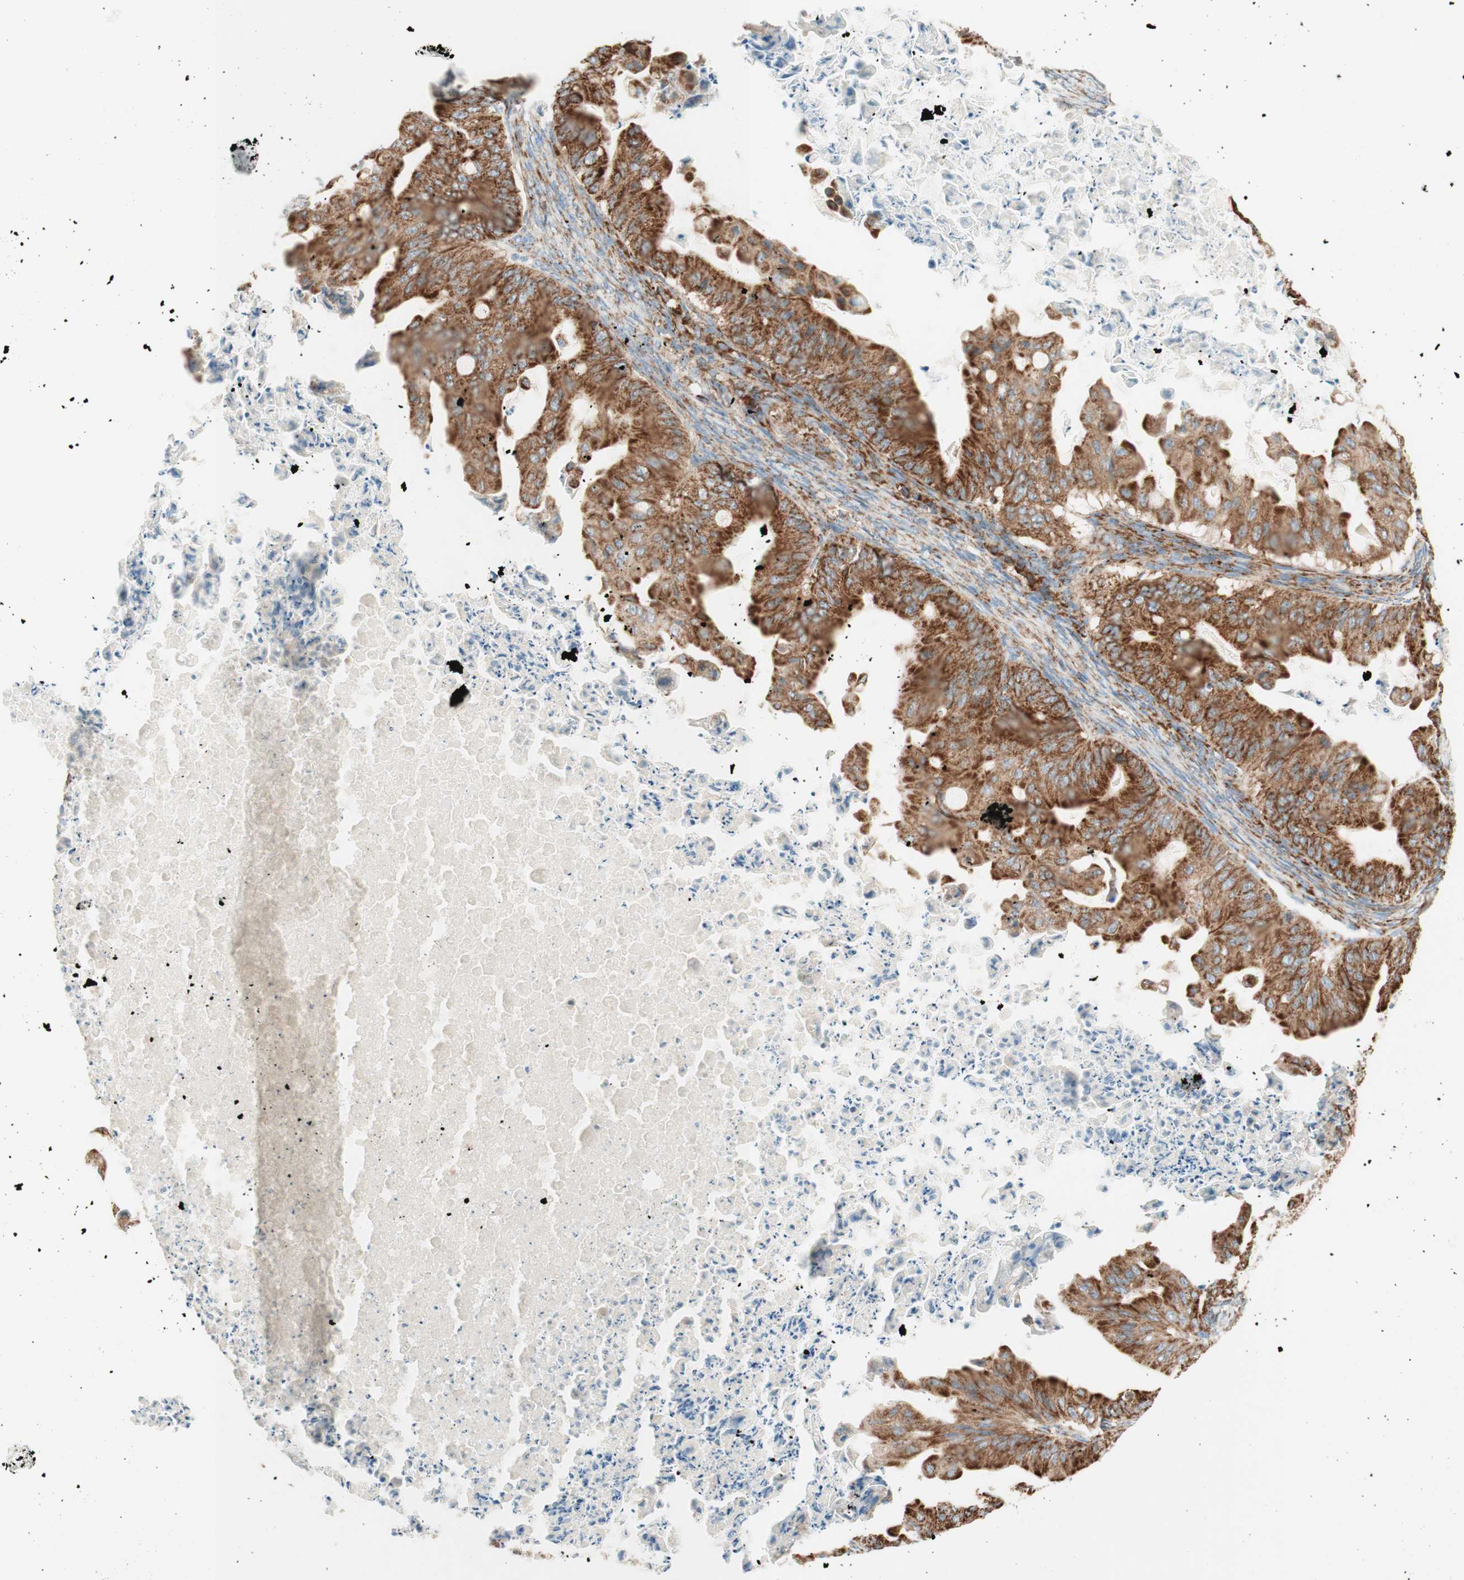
{"staining": {"intensity": "strong", "quantity": ">75%", "location": "cytoplasmic/membranous"}, "tissue": "ovarian cancer", "cell_type": "Tumor cells", "image_type": "cancer", "snomed": [{"axis": "morphology", "description": "Cystadenocarcinoma, mucinous, NOS"}, {"axis": "topography", "description": "Ovary"}], "caption": "IHC staining of ovarian cancer (mucinous cystadenocarcinoma), which displays high levels of strong cytoplasmic/membranous expression in approximately >75% of tumor cells indicating strong cytoplasmic/membranous protein staining. The staining was performed using DAB (brown) for protein detection and nuclei were counterstained in hematoxylin (blue).", "gene": "TOMM20", "patient": {"sex": "female", "age": 37}}